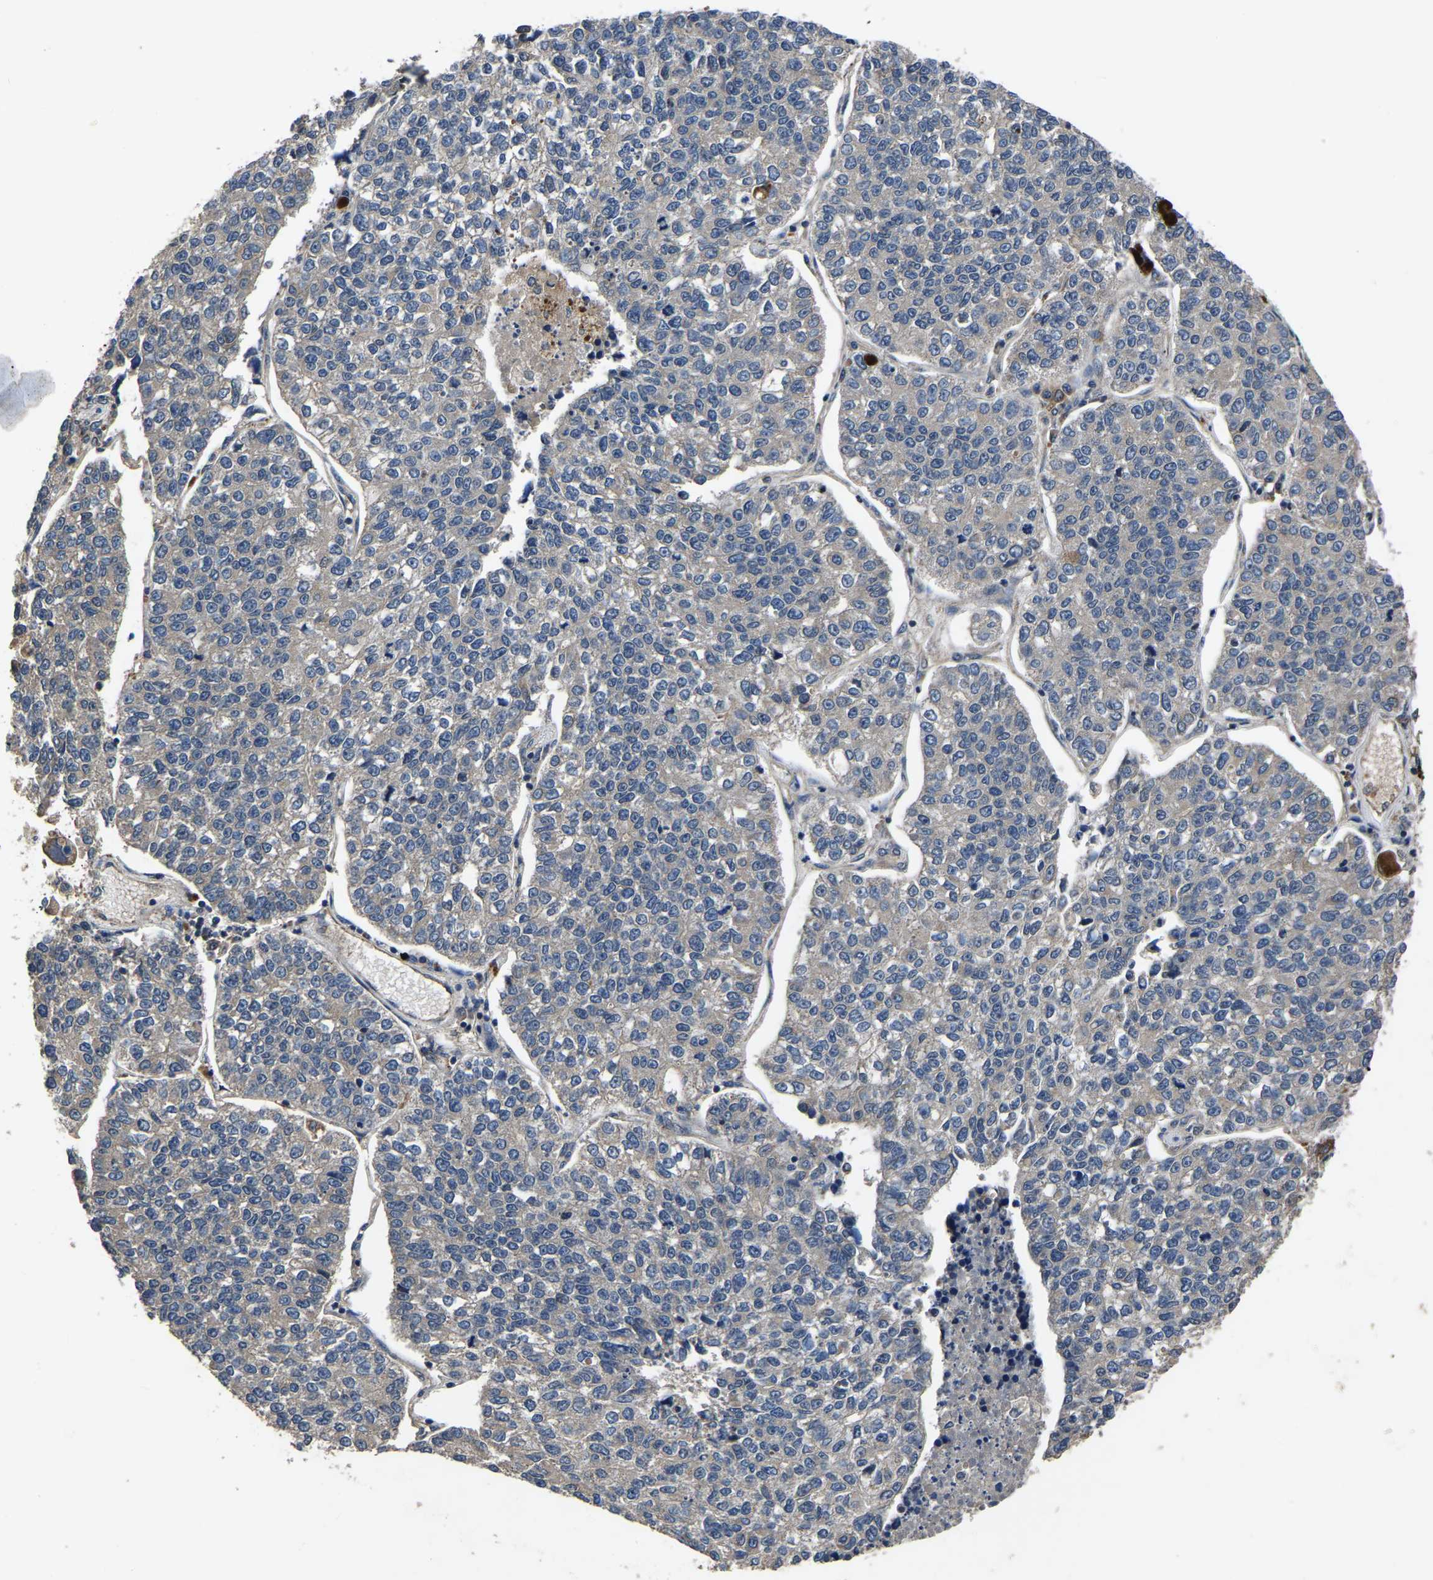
{"staining": {"intensity": "weak", "quantity": "25%-75%", "location": "cytoplasmic/membranous"}, "tissue": "lung cancer", "cell_type": "Tumor cells", "image_type": "cancer", "snomed": [{"axis": "morphology", "description": "Adenocarcinoma, NOS"}, {"axis": "topography", "description": "Lung"}], "caption": "Lung cancer (adenocarcinoma) tissue exhibits weak cytoplasmic/membranous positivity in about 25%-75% of tumor cells", "gene": "CRYZL1", "patient": {"sex": "male", "age": 49}}